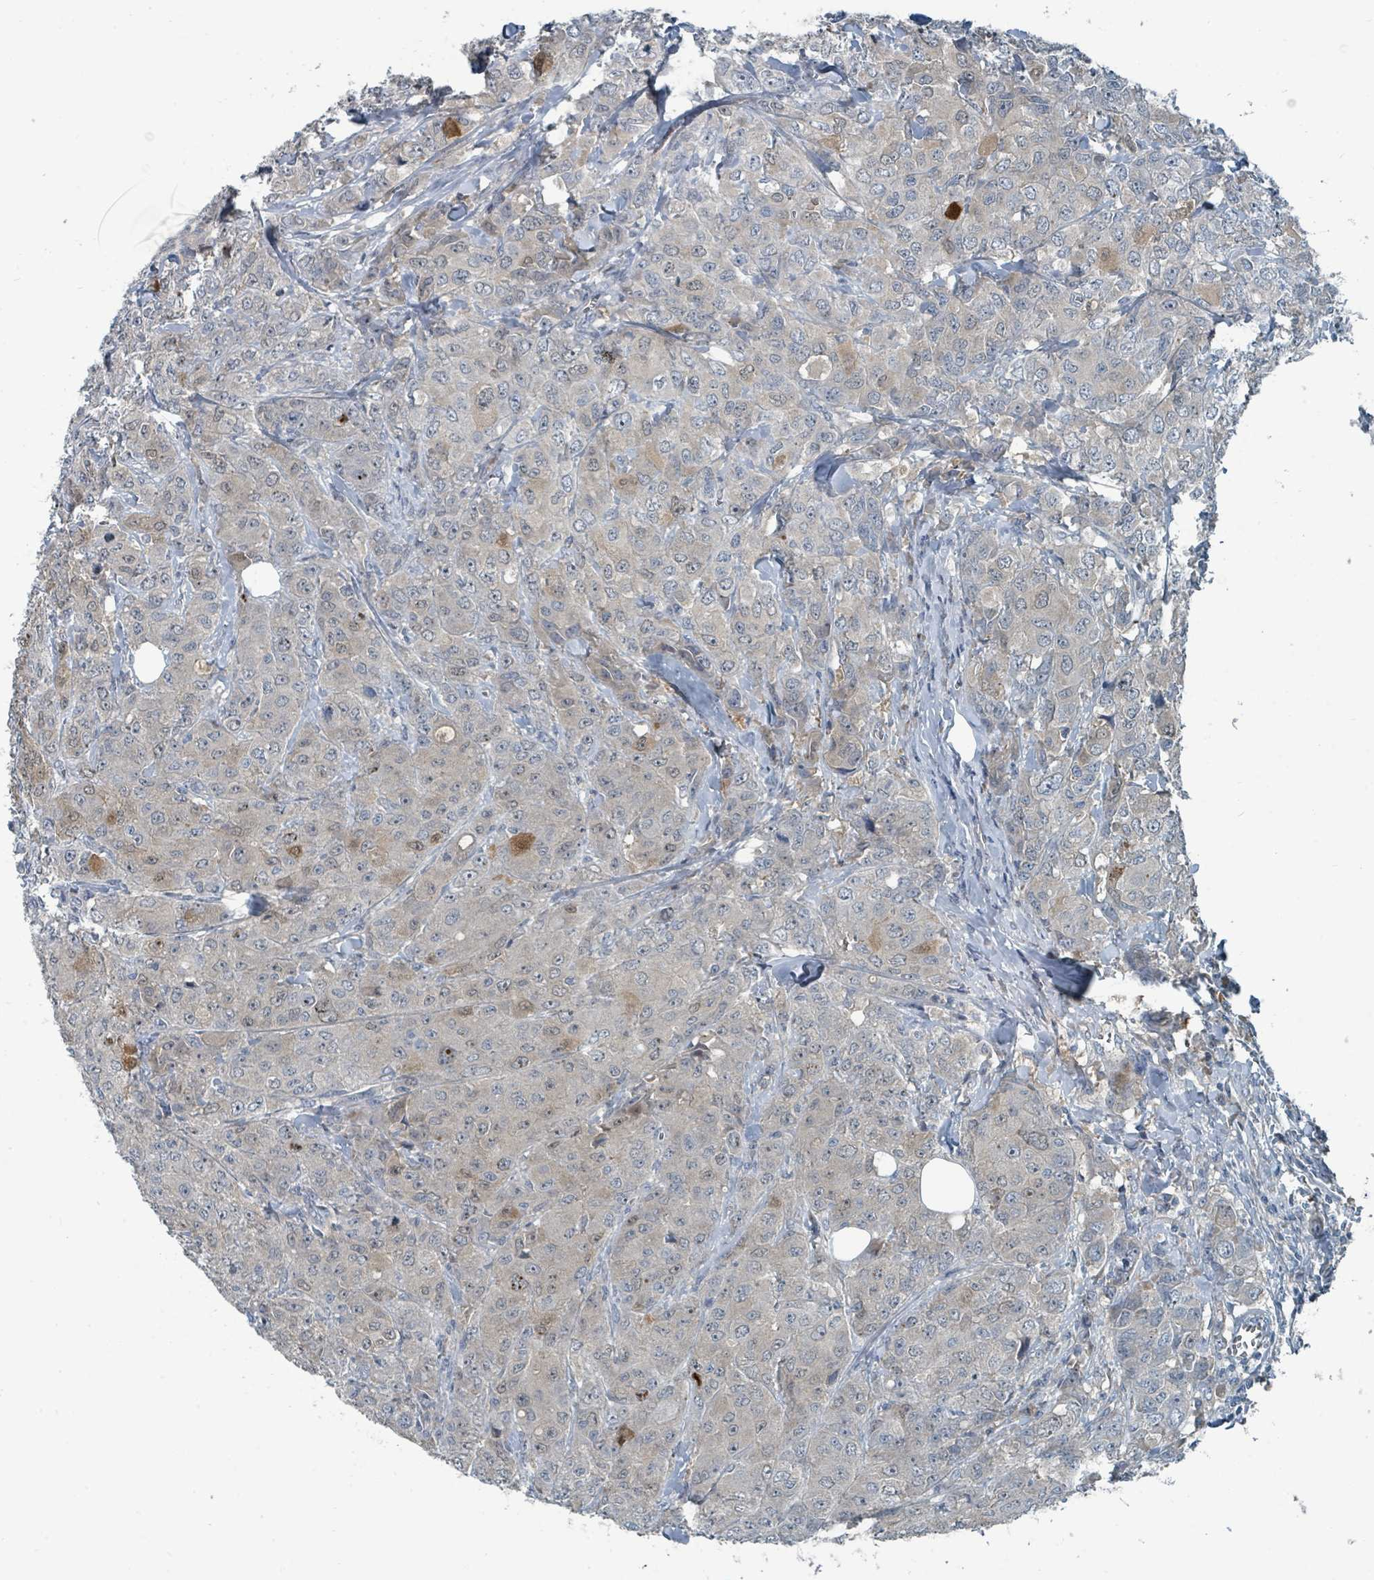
{"staining": {"intensity": "moderate", "quantity": "<25%", "location": "cytoplasmic/membranous,nuclear"}, "tissue": "breast cancer", "cell_type": "Tumor cells", "image_type": "cancer", "snomed": [{"axis": "morphology", "description": "Duct carcinoma"}, {"axis": "topography", "description": "Breast"}], "caption": "Immunohistochemistry (IHC) of human intraductal carcinoma (breast) shows low levels of moderate cytoplasmic/membranous and nuclear staining in about <25% of tumor cells. The protein is stained brown, and the nuclei are stained in blue (DAB IHC with brightfield microscopy, high magnification).", "gene": "SLC44A5", "patient": {"sex": "female", "age": 43}}